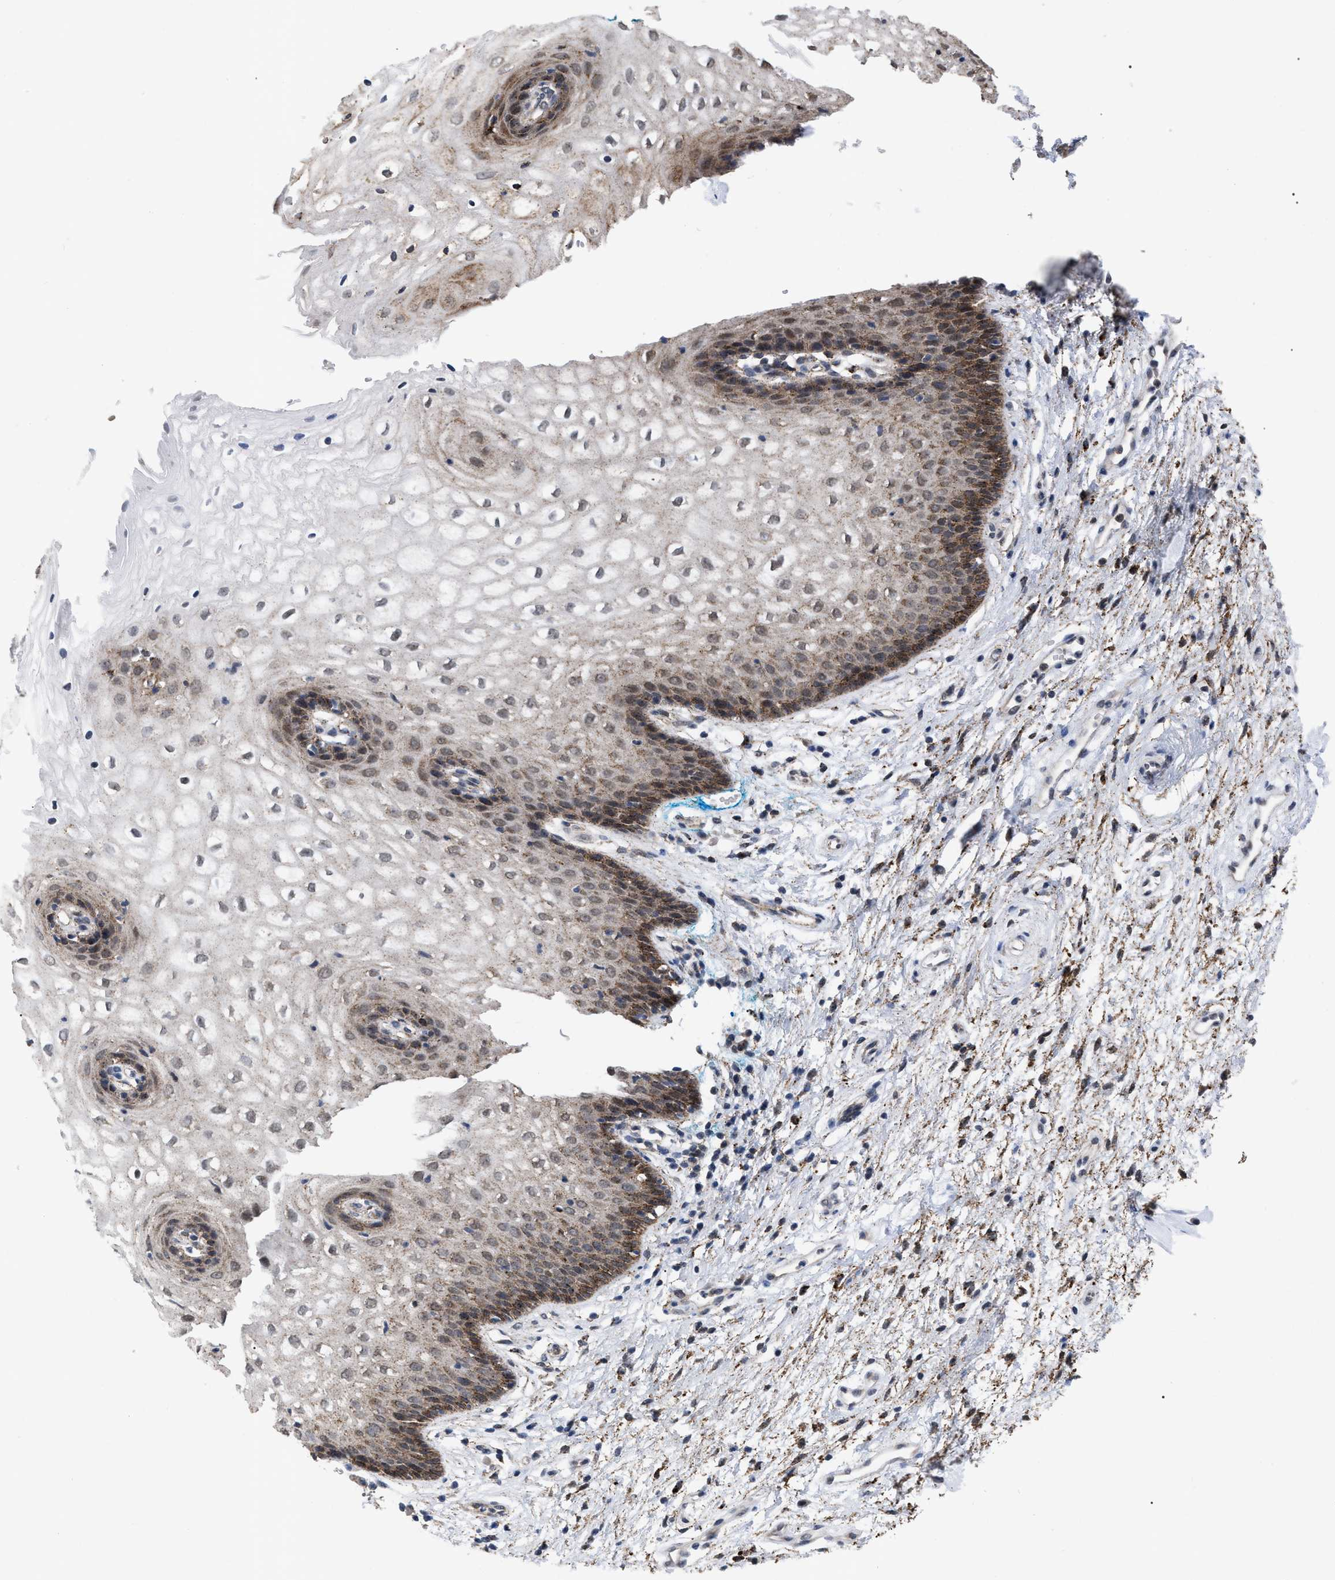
{"staining": {"intensity": "moderate", "quantity": "25%-75%", "location": "cytoplasmic/membranous,nuclear"}, "tissue": "vagina", "cell_type": "Squamous epithelial cells", "image_type": "normal", "snomed": [{"axis": "morphology", "description": "Normal tissue, NOS"}, {"axis": "topography", "description": "Vagina"}], "caption": "Squamous epithelial cells exhibit medium levels of moderate cytoplasmic/membranous,nuclear staining in approximately 25%-75% of cells in unremarkable human vagina.", "gene": "UPF1", "patient": {"sex": "female", "age": 34}}